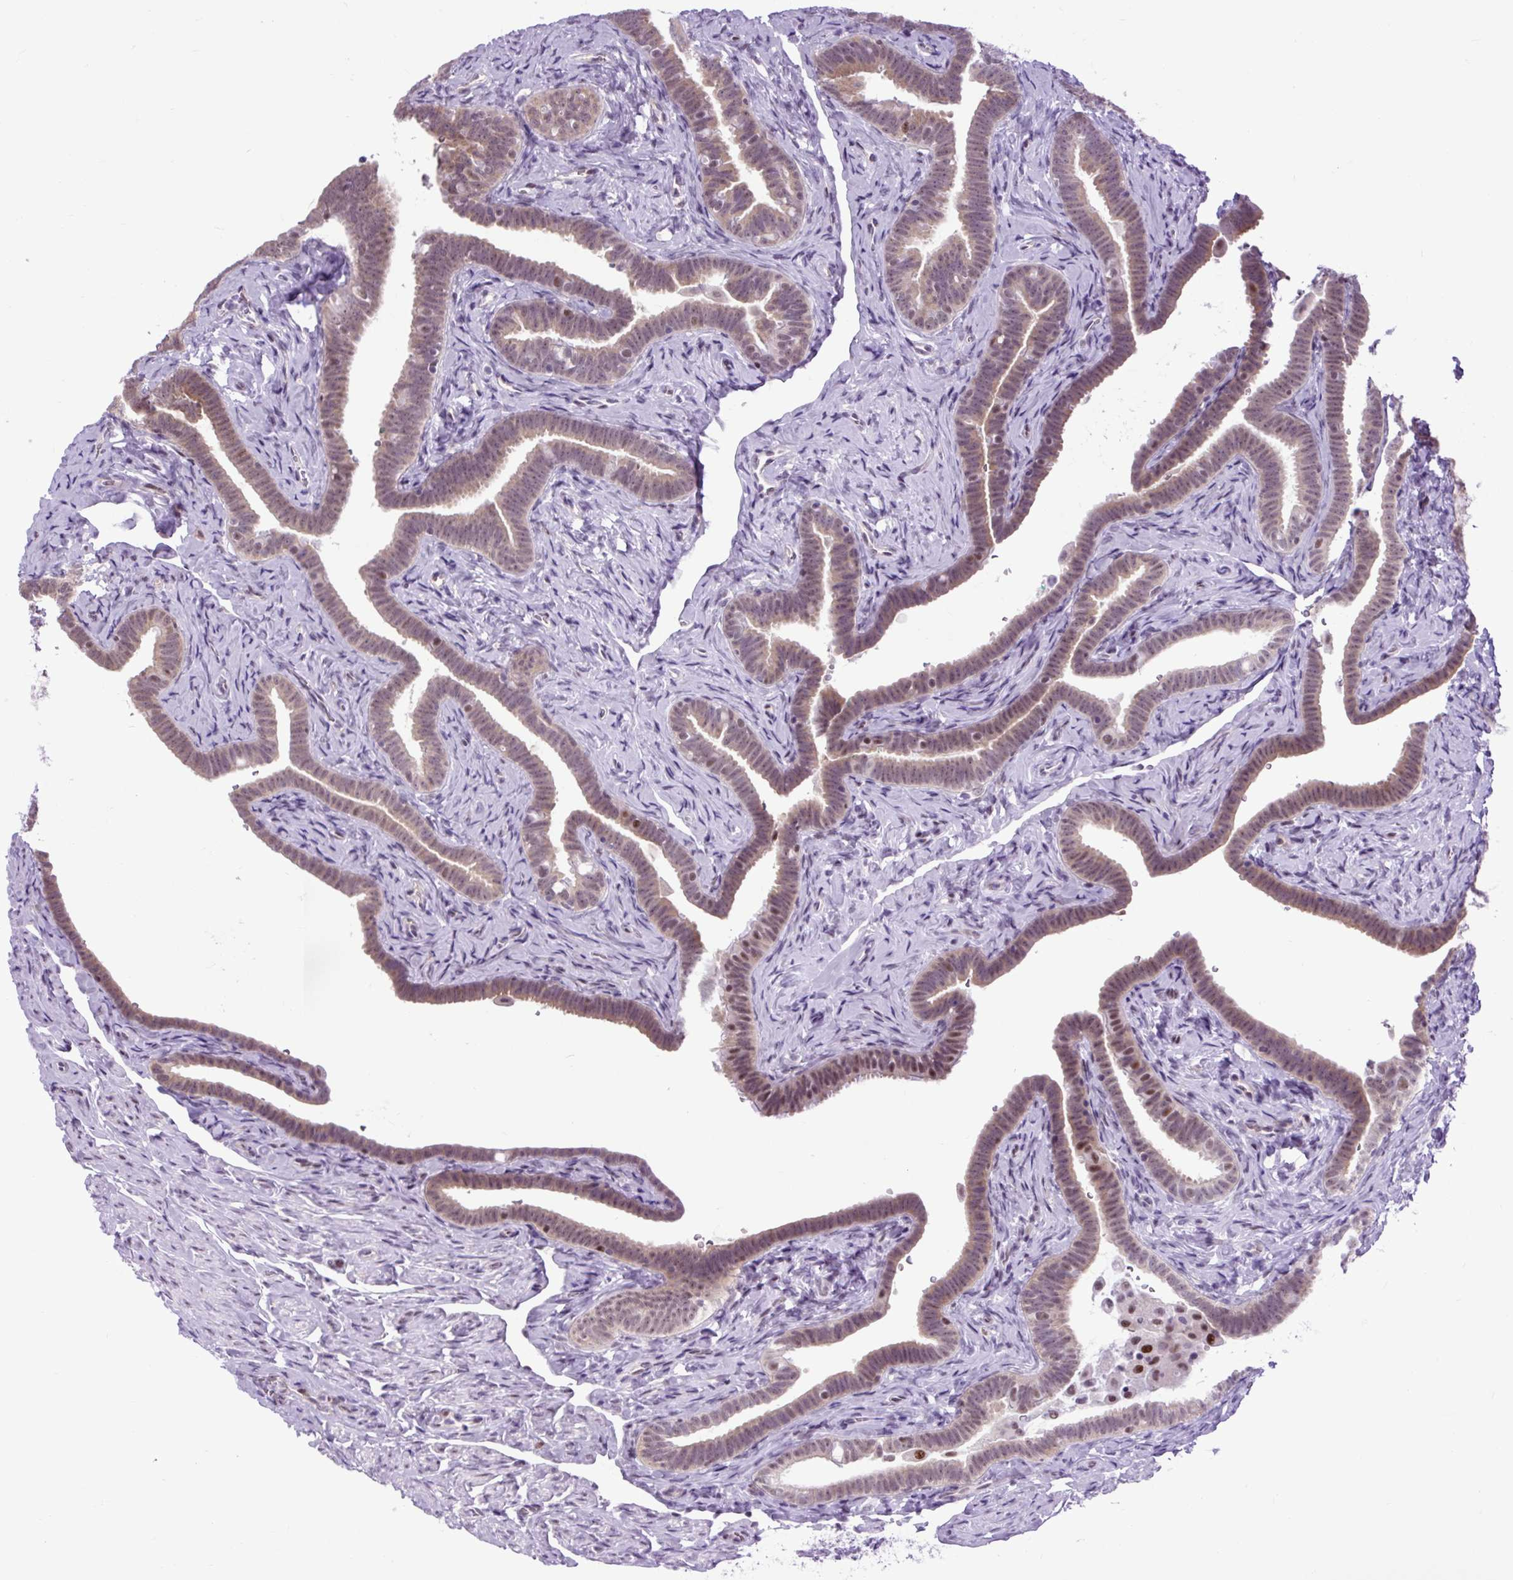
{"staining": {"intensity": "moderate", "quantity": ">75%", "location": "nuclear"}, "tissue": "fallopian tube", "cell_type": "Glandular cells", "image_type": "normal", "snomed": [{"axis": "morphology", "description": "Normal tissue, NOS"}, {"axis": "topography", "description": "Fallopian tube"}], "caption": "This photomicrograph reveals IHC staining of normal human fallopian tube, with medium moderate nuclear positivity in approximately >75% of glandular cells.", "gene": "CLK2", "patient": {"sex": "female", "age": 69}}